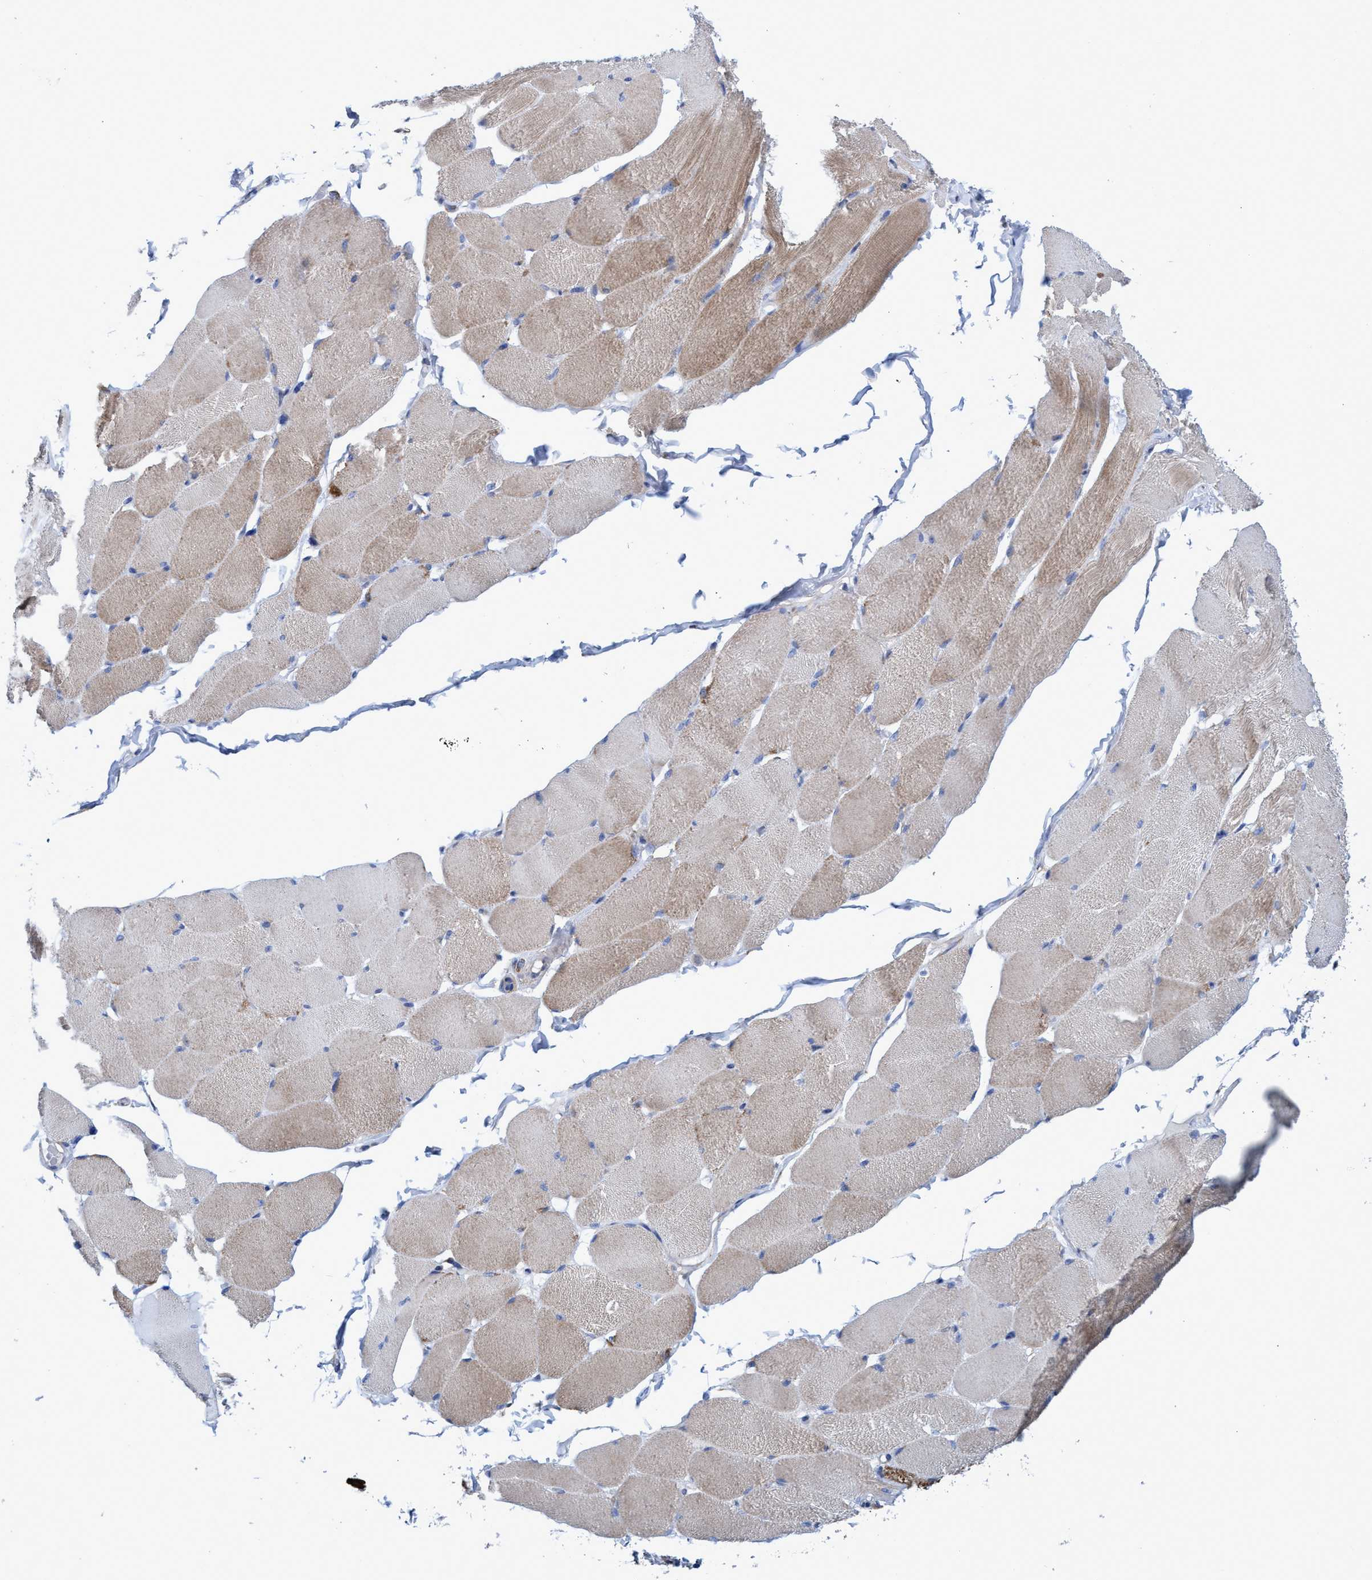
{"staining": {"intensity": "moderate", "quantity": ">75%", "location": "cytoplasmic/membranous"}, "tissue": "skeletal muscle", "cell_type": "Myocytes", "image_type": "normal", "snomed": [{"axis": "morphology", "description": "Normal tissue, NOS"}, {"axis": "topography", "description": "Skin"}, {"axis": "topography", "description": "Skeletal muscle"}], "caption": "DAB (3,3'-diaminobenzidine) immunohistochemical staining of benign human skeletal muscle demonstrates moderate cytoplasmic/membranous protein staining in about >75% of myocytes.", "gene": "ZNF750", "patient": {"sex": "male", "age": 83}}